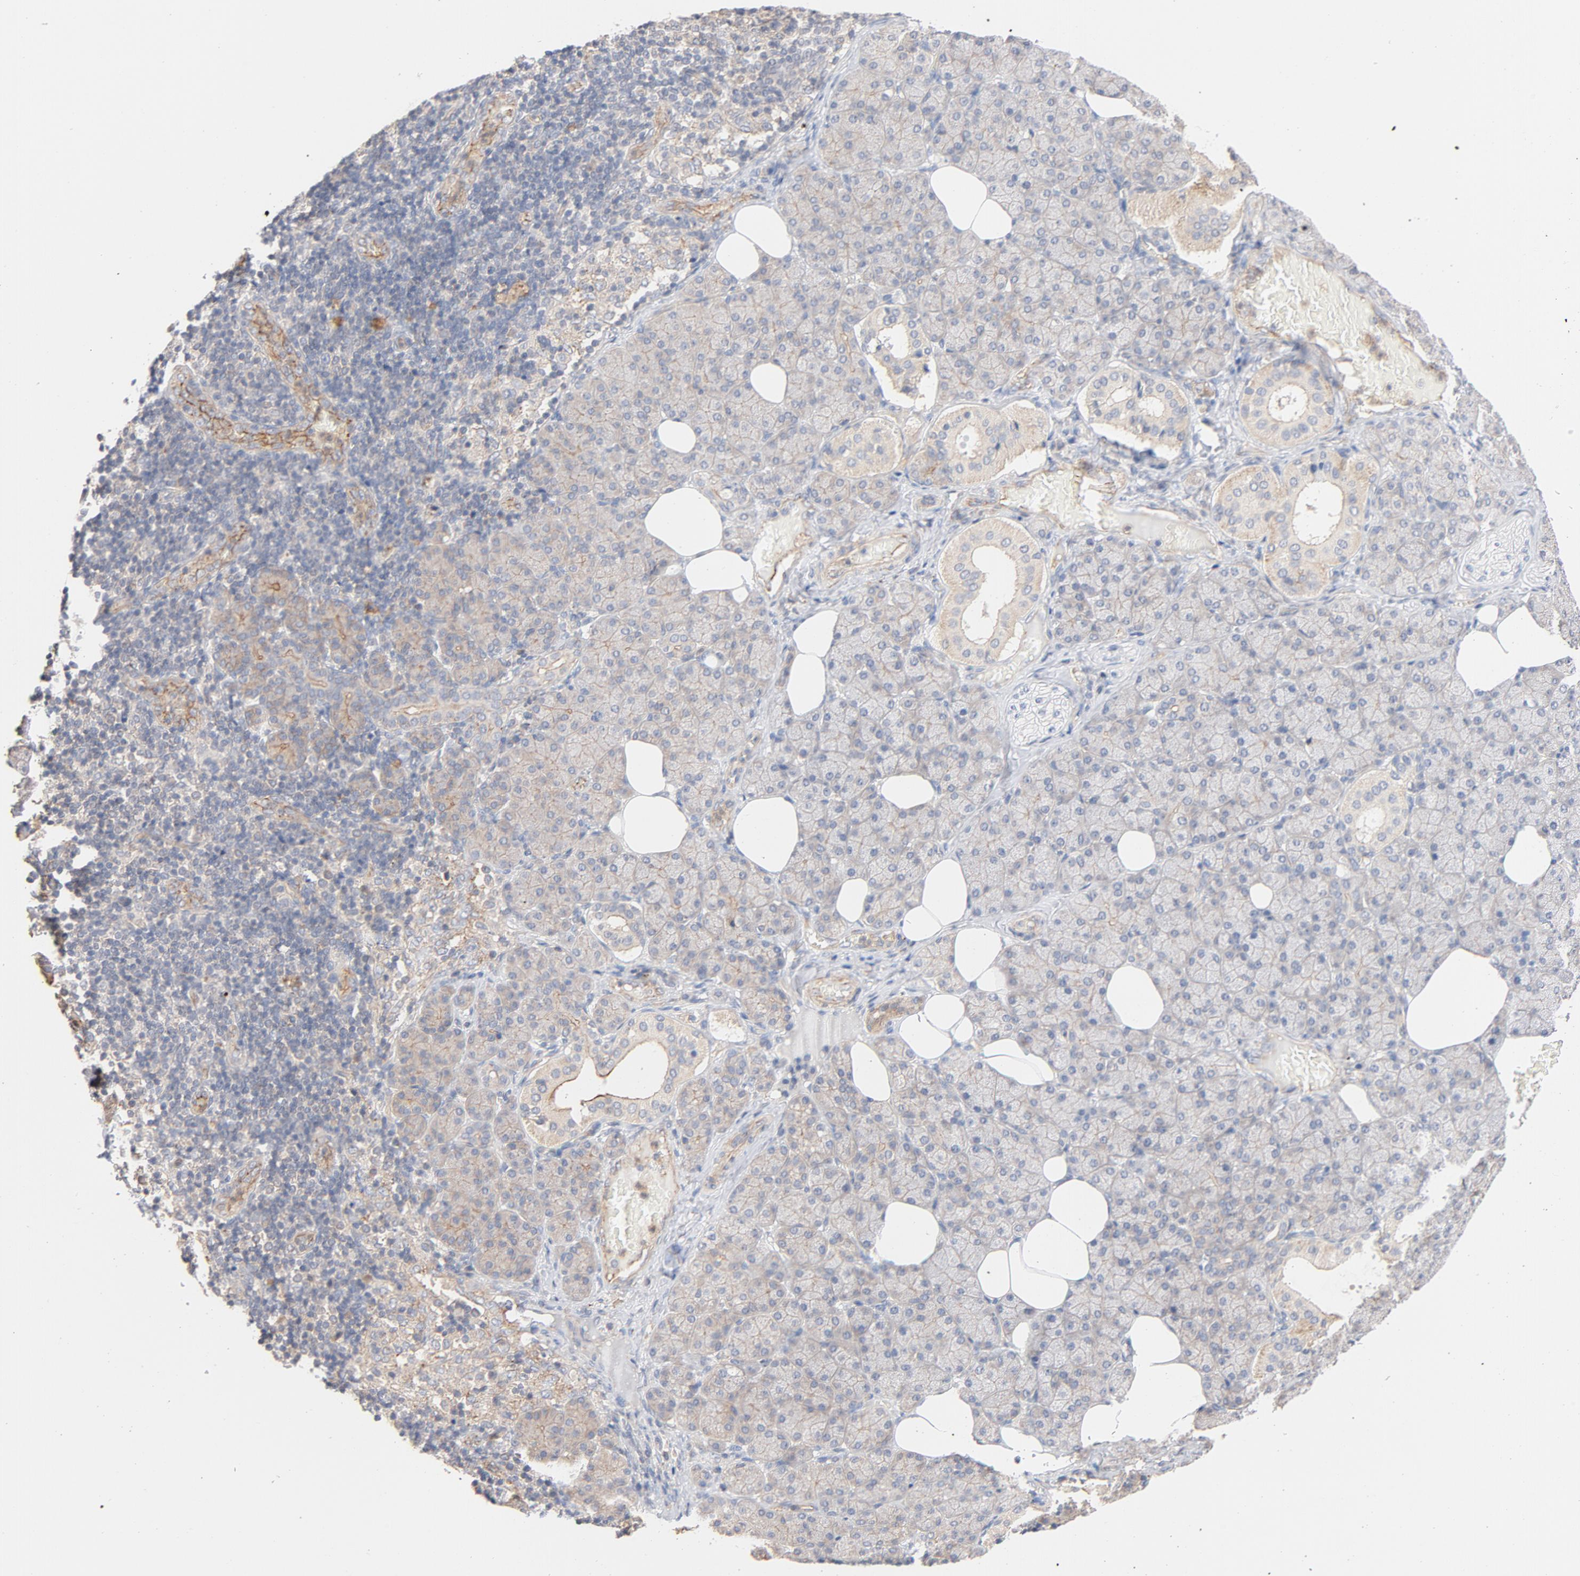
{"staining": {"intensity": "moderate", "quantity": ">75%", "location": "cytoplasmic/membranous"}, "tissue": "salivary gland", "cell_type": "Glandular cells", "image_type": "normal", "snomed": [{"axis": "morphology", "description": "Normal tissue, NOS"}, {"axis": "topography", "description": "Lymph node"}, {"axis": "topography", "description": "Salivary gland"}], "caption": "DAB immunohistochemical staining of unremarkable salivary gland exhibits moderate cytoplasmic/membranous protein positivity in approximately >75% of glandular cells.", "gene": "STRN3", "patient": {"sex": "male", "age": 8}}